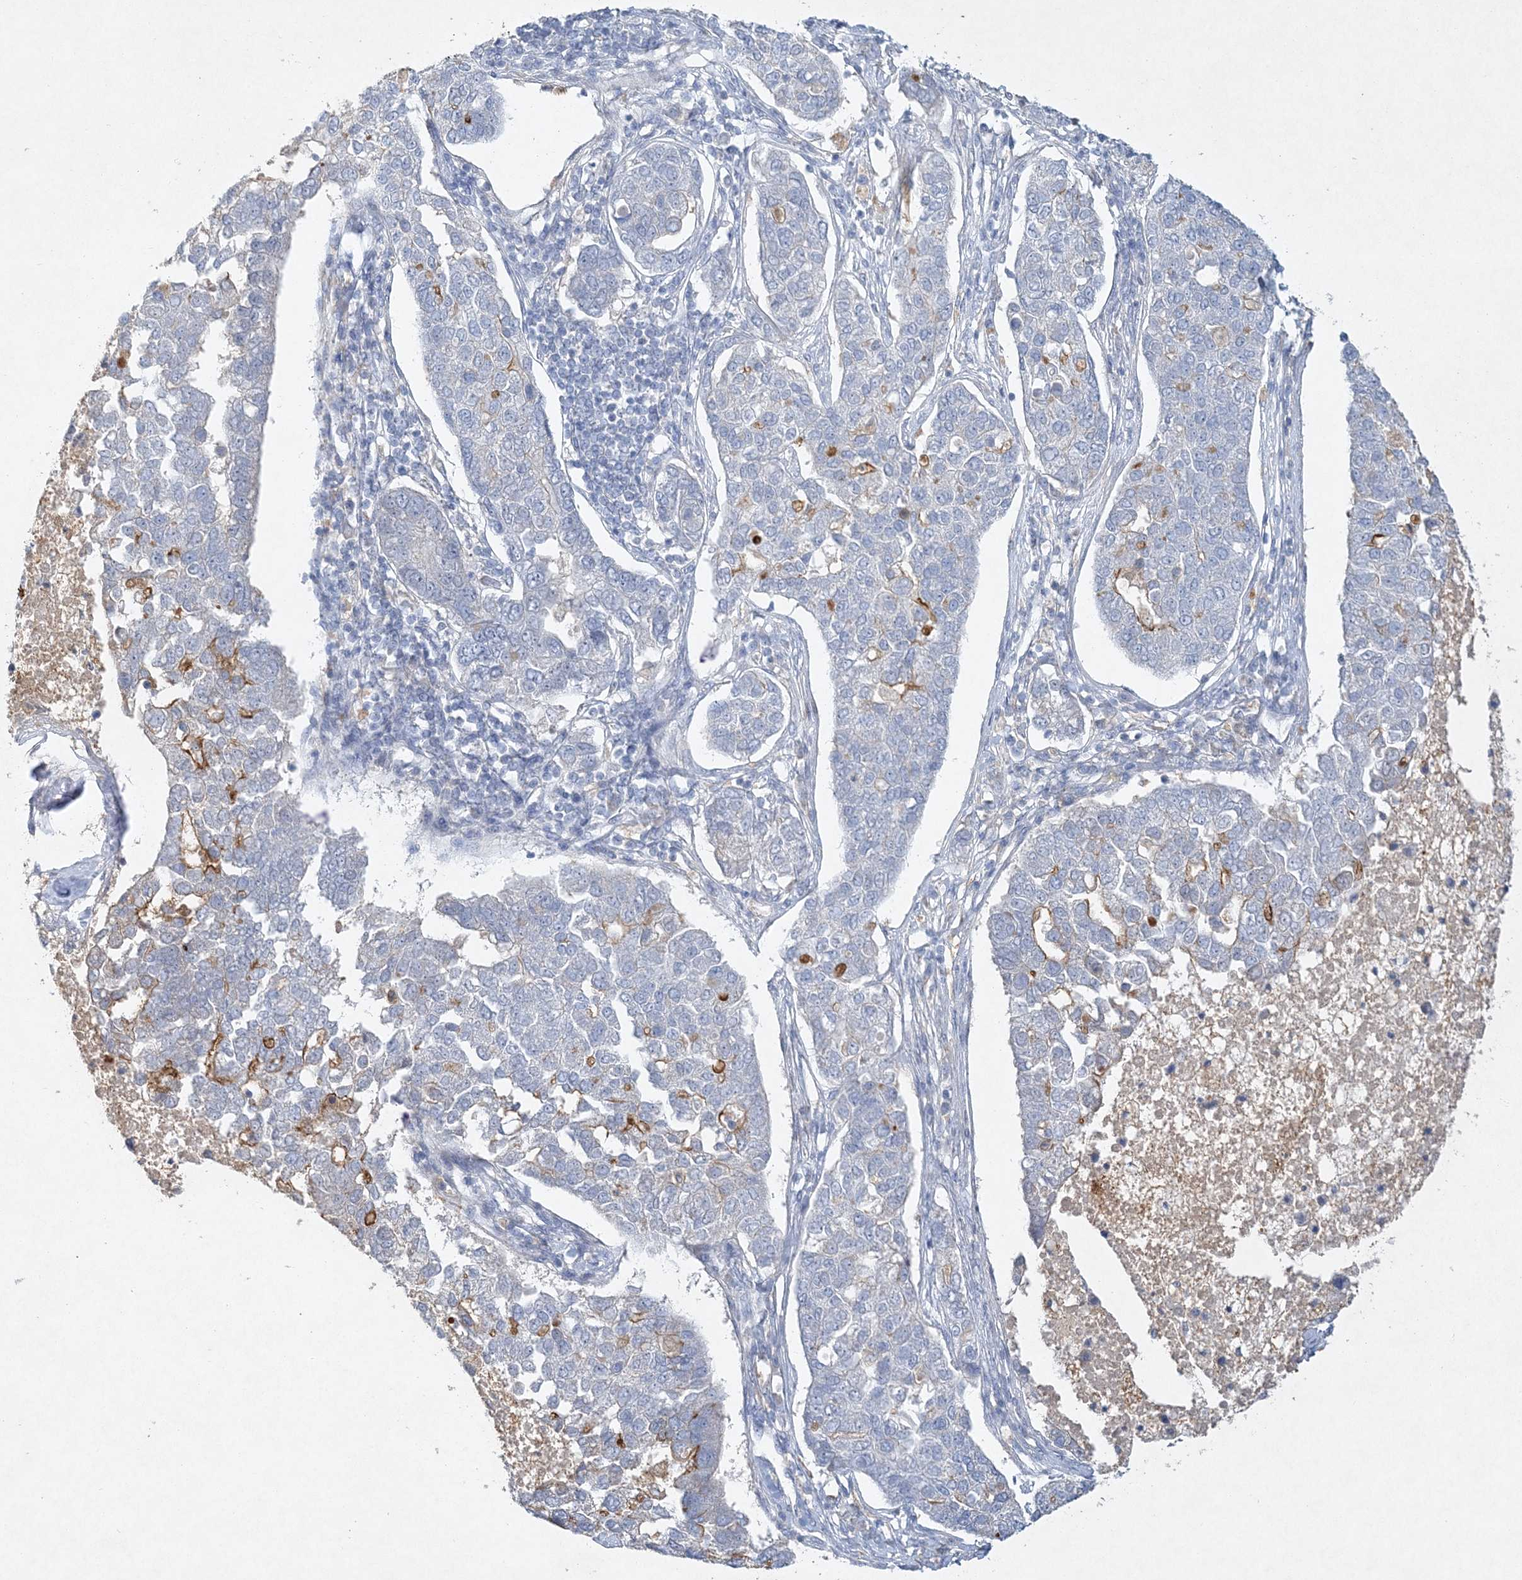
{"staining": {"intensity": "negative", "quantity": "none", "location": "none"}, "tissue": "pancreatic cancer", "cell_type": "Tumor cells", "image_type": "cancer", "snomed": [{"axis": "morphology", "description": "Adenocarcinoma, NOS"}, {"axis": "topography", "description": "Pancreas"}], "caption": "Image shows no protein expression in tumor cells of pancreatic cancer (adenocarcinoma) tissue.", "gene": "MAT2B", "patient": {"sex": "female", "age": 61}}